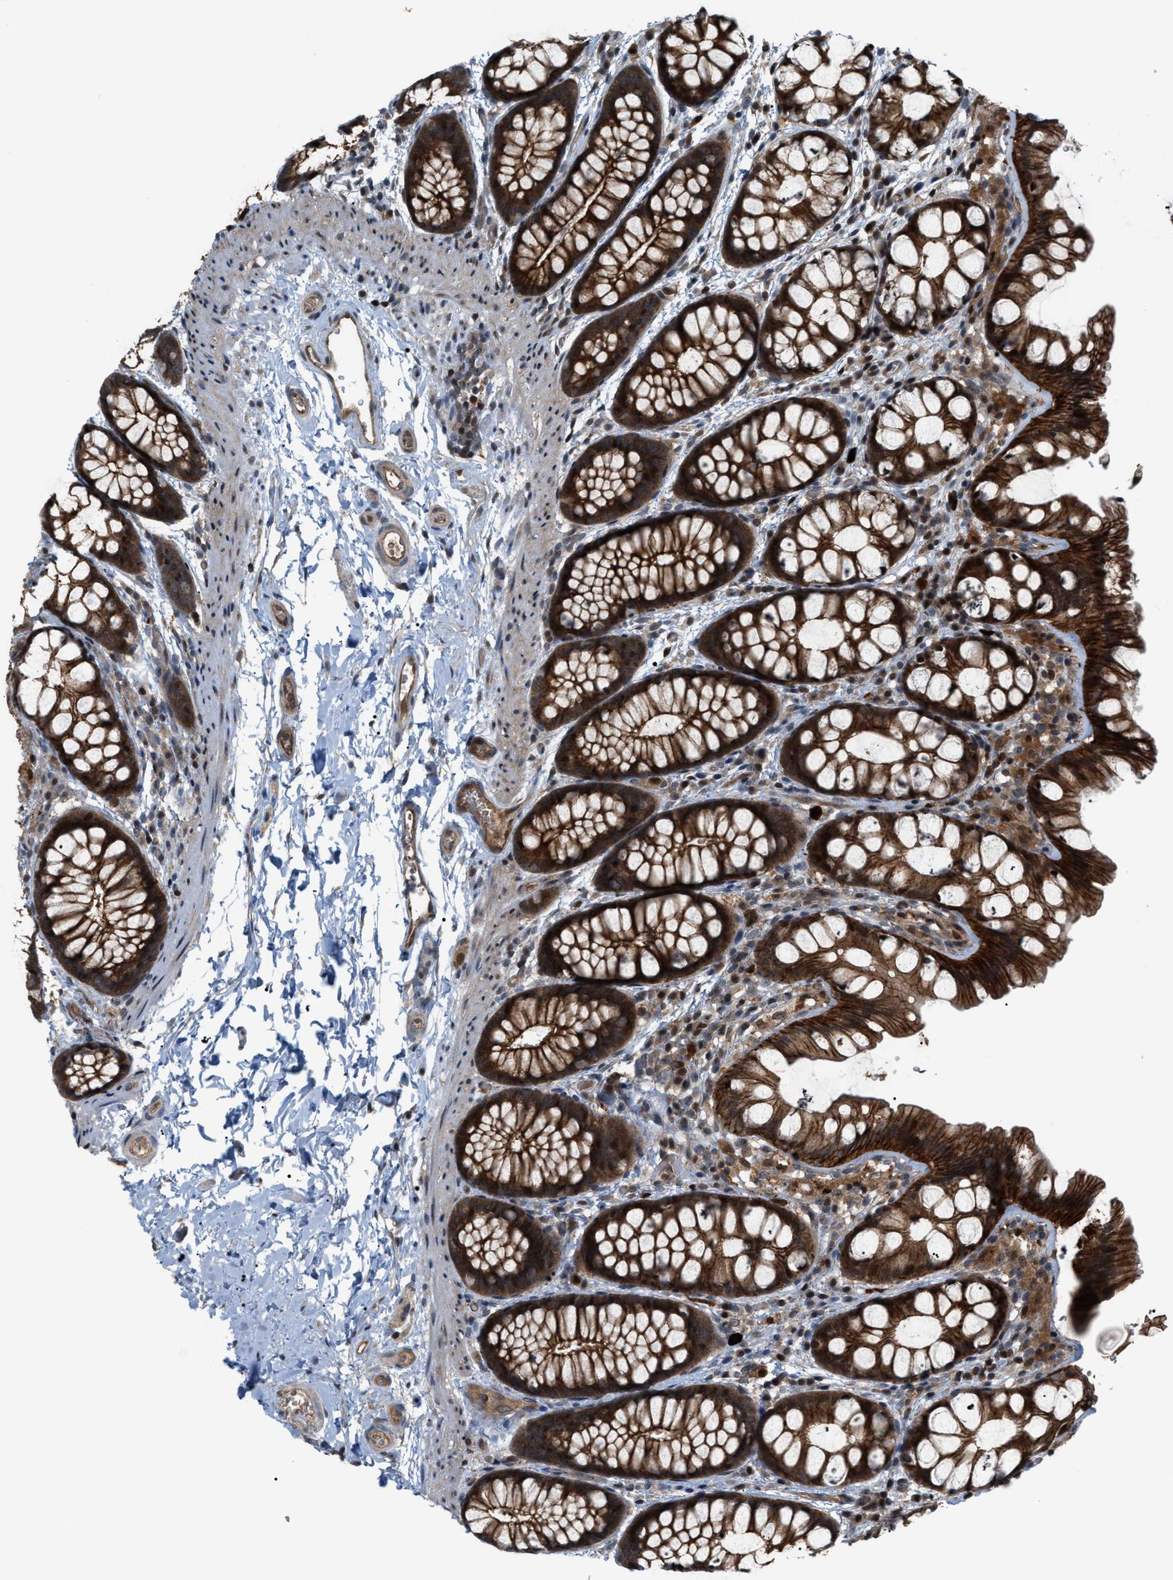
{"staining": {"intensity": "moderate", "quantity": ">75%", "location": "cytoplasmic/membranous"}, "tissue": "colon", "cell_type": "Endothelial cells", "image_type": "normal", "snomed": [{"axis": "morphology", "description": "Normal tissue, NOS"}, {"axis": "topography", "description": "Colon"}], "caption": "Brown immunohistochemical staining in unremarkable human colon shows moderate cytoplasmic/membranous expression in about >75% of endothelial cells. (Stains: DAB in brown, nuclei in blue, Microscopy: brightfield microscopy at high magnification).", "gene": "RFFL", "patient": {"sex": "male", "age": 47}}